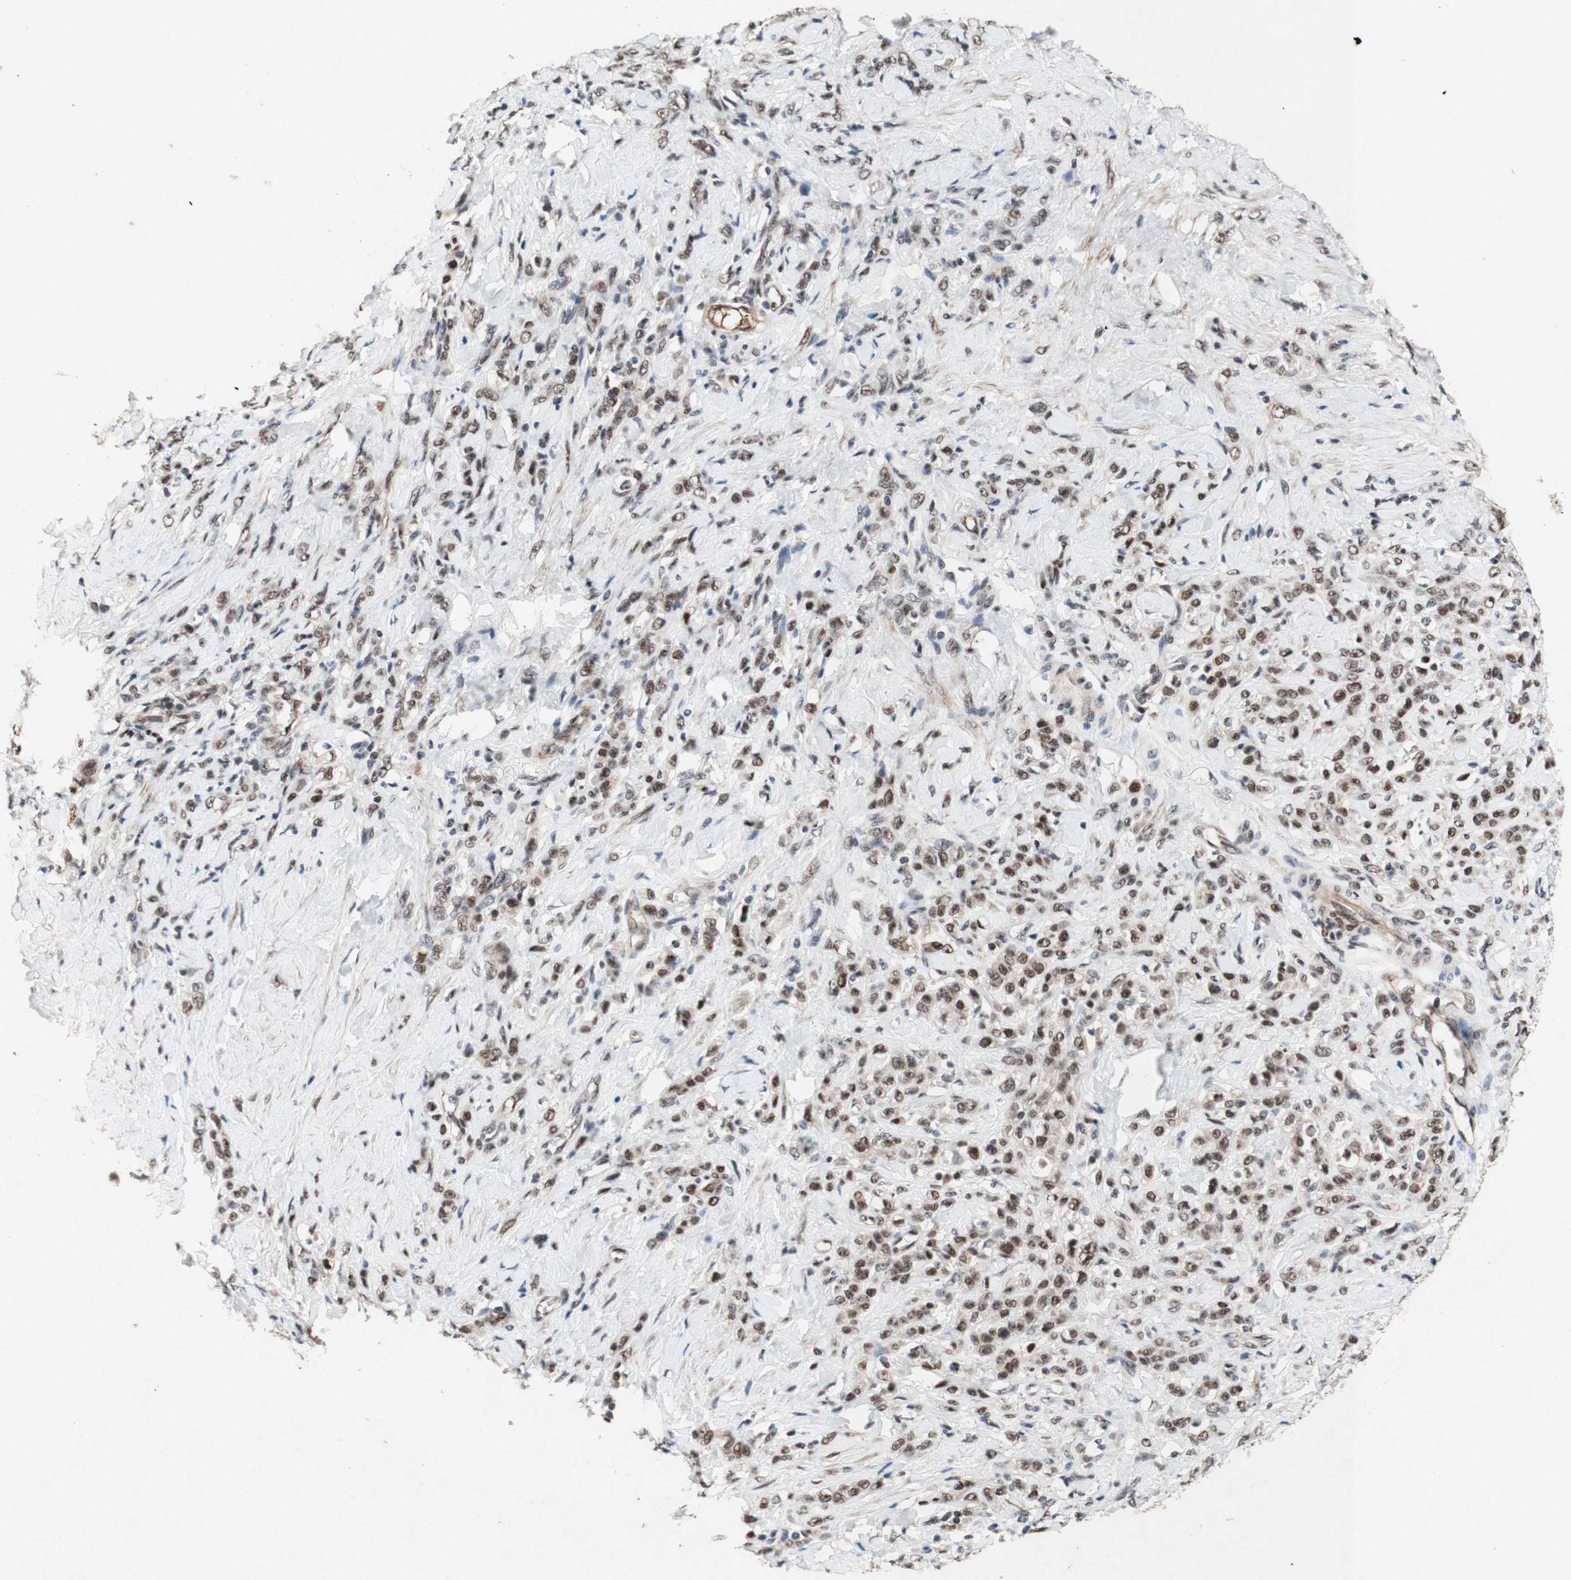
{"staining": {"intensity": "moderate", "quantity": ">75%", "location": "nuclear"}, "tissue": "stomach cancer", "cell_type": "Tumor cells", "image_type": "cancer", "snomed": [{"axis": "morphology", "description": "Adenocarcinoma, NOS"}, {"axis": "topography", "description": "Stomach"}], "caption": "The micrograph reveals immunohistochemical staining of stomach cancer. There is moderate nuclear staining is seen in about >75% of tumor cells. (Brightfield microscopy of DAB IHC at high magnification).", "gene": "TLE1", "patient": {"sex": "male", "age": 82}}